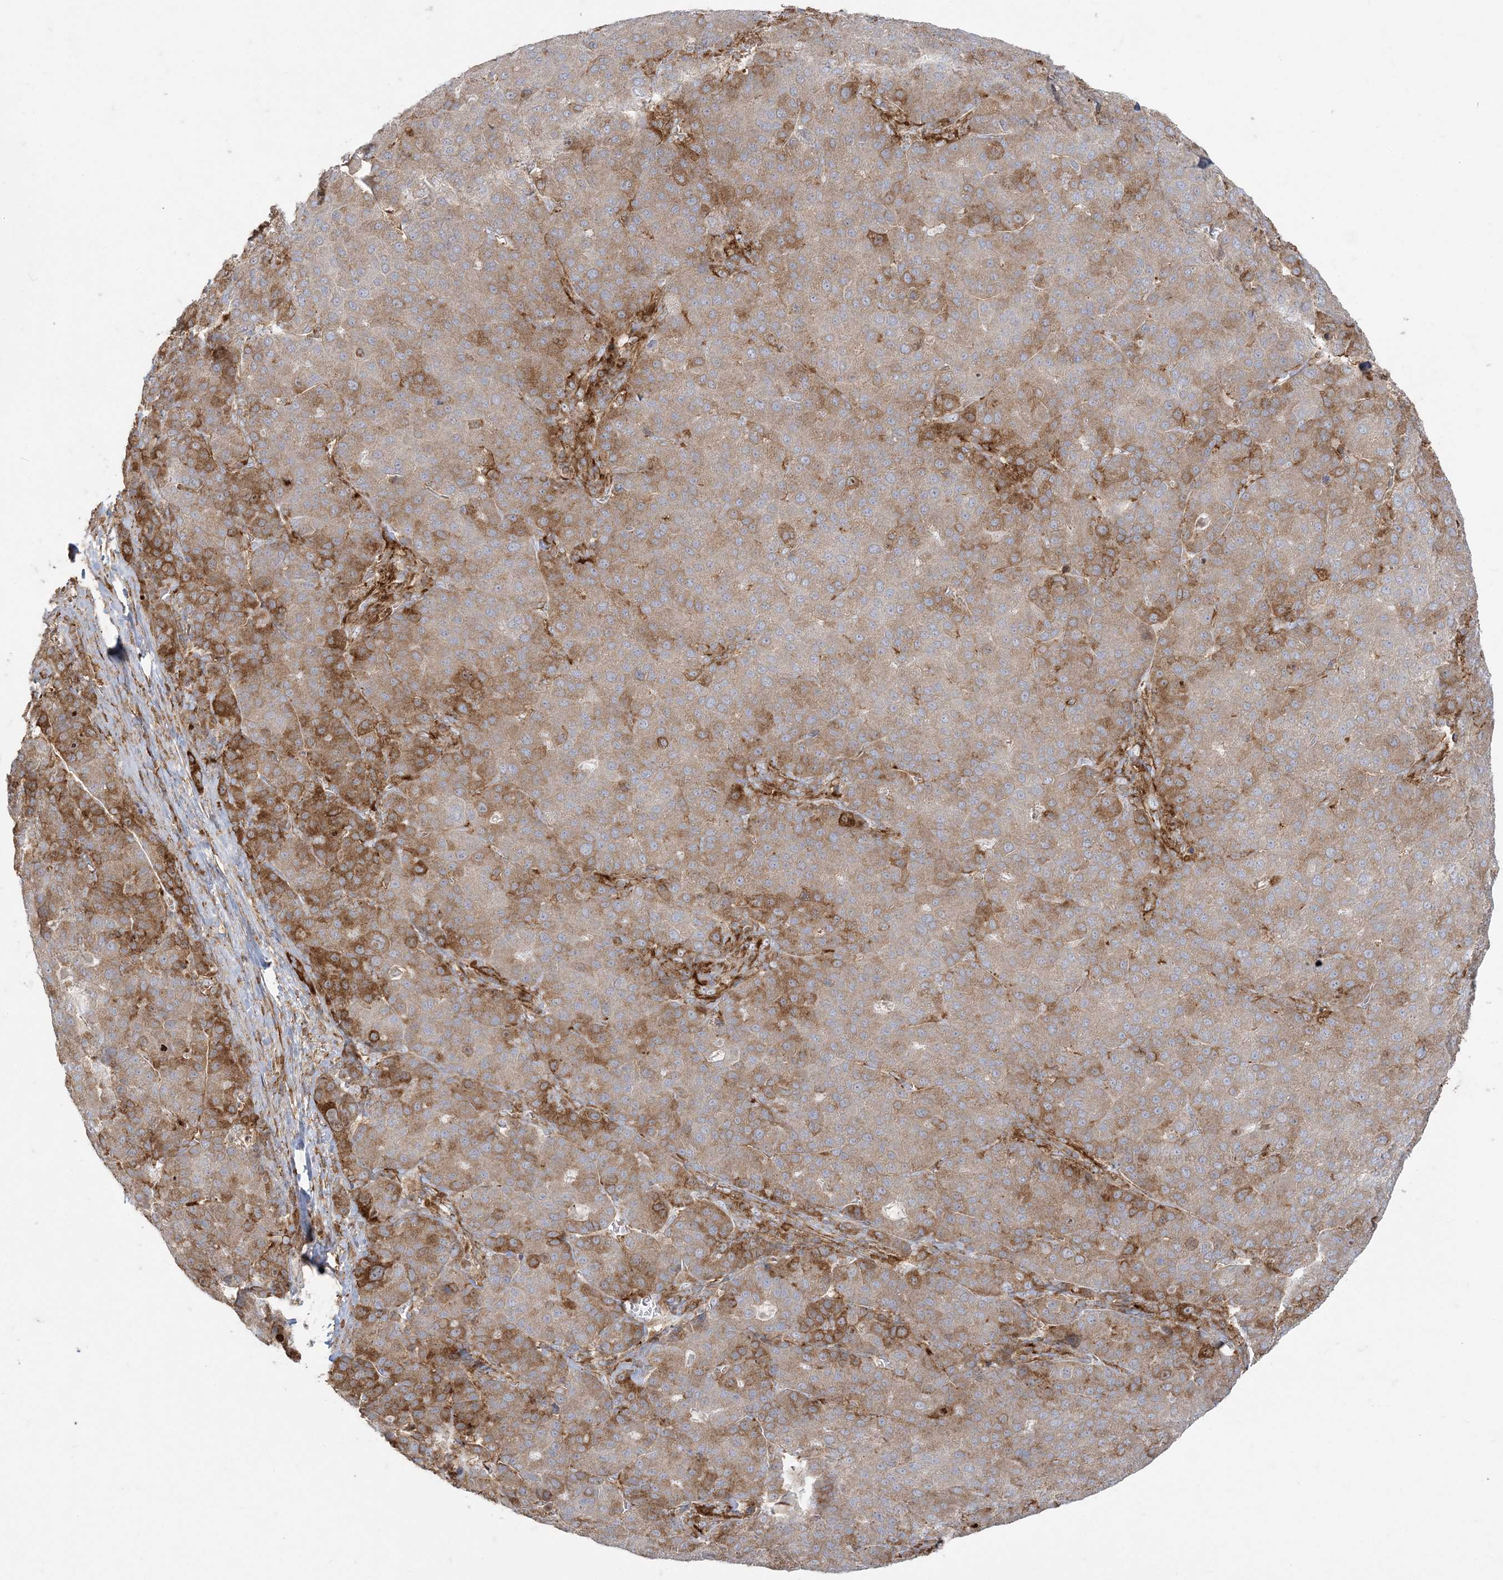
{"staining": {"intensity": "moderate", "quantity": ">75%", "location": "cytoplasmic/membranous"}, "tissue": "liver cancer", "cell_type": "Tumor cells", "image_type": "cancer", "snomed": [{"axis": "morphology", "description": "Carcinoma, Hepatocellular, NOS"}, {"axis": "topography", "description": "Liver"}], "caption": "Approximately >75% of tumor cells in liver cancer reveal moderate cytoplasmic/membranous protein staining as visualized by brown immunohistochemical staining.", "gene": "DERL3", "patient": {"sex": "male", "age": 65}}